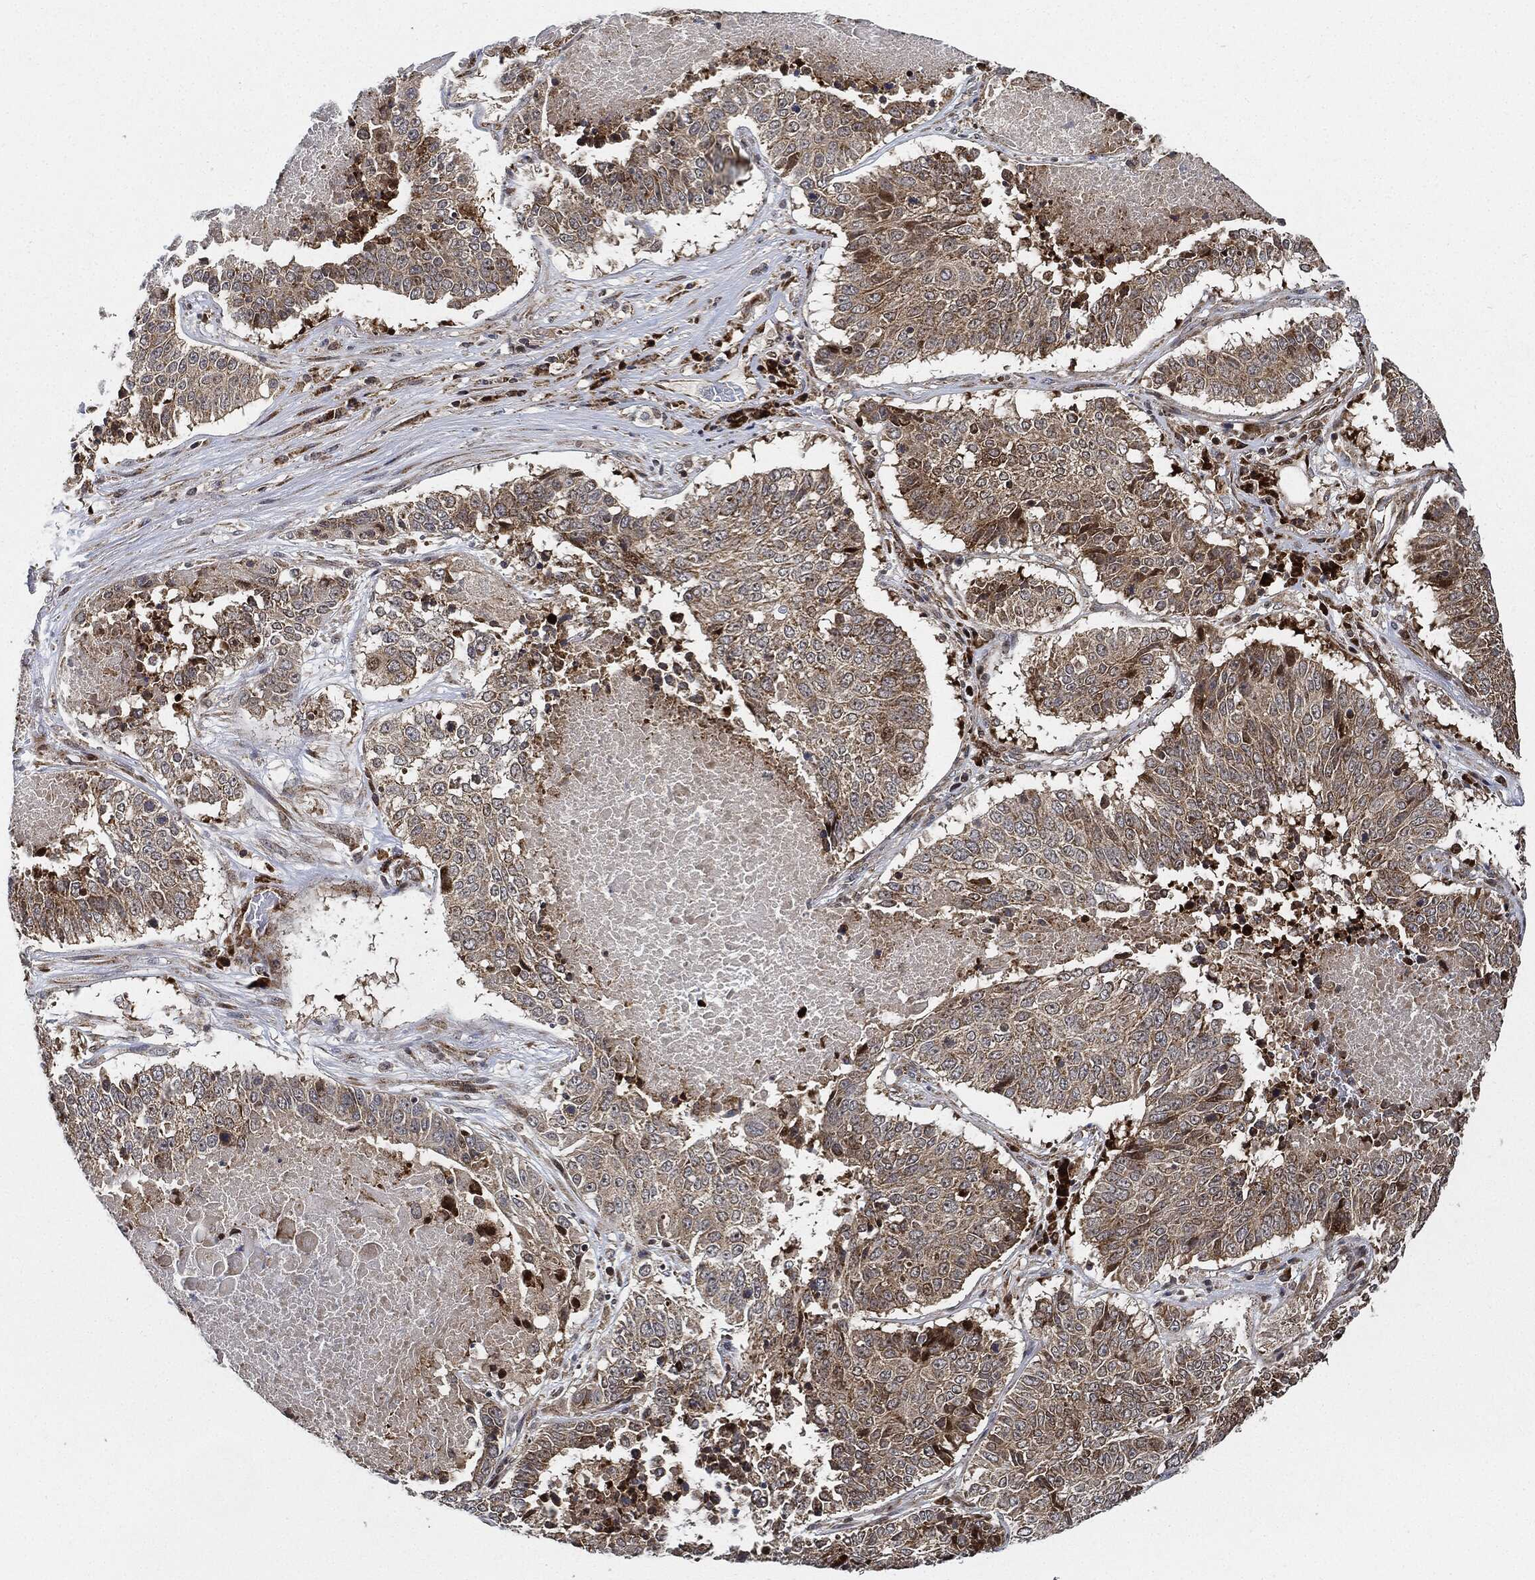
{"staining": {"intensity": "weak", "quantity": "25%-75%", "location": "cytoplasmic/membranous"}, "tissue": "lung cancer", "cell_type": "Tumor cells", "image_type": "cancer", "snomed": [{"axis": "morphology", "description": "Squamous cell carcinoma, NOS"}, {"axis": "topography", "description": "Lung"}], "caption": "This micrograph demonstrates immunohistochemistry (IHC) staining of lung cancer, with low weak cytoplasmic/membranous staining in about 25%-75% of tumor cells.", "gene": "RNASEL", "patient": {"sex": "male", "age": 64}}